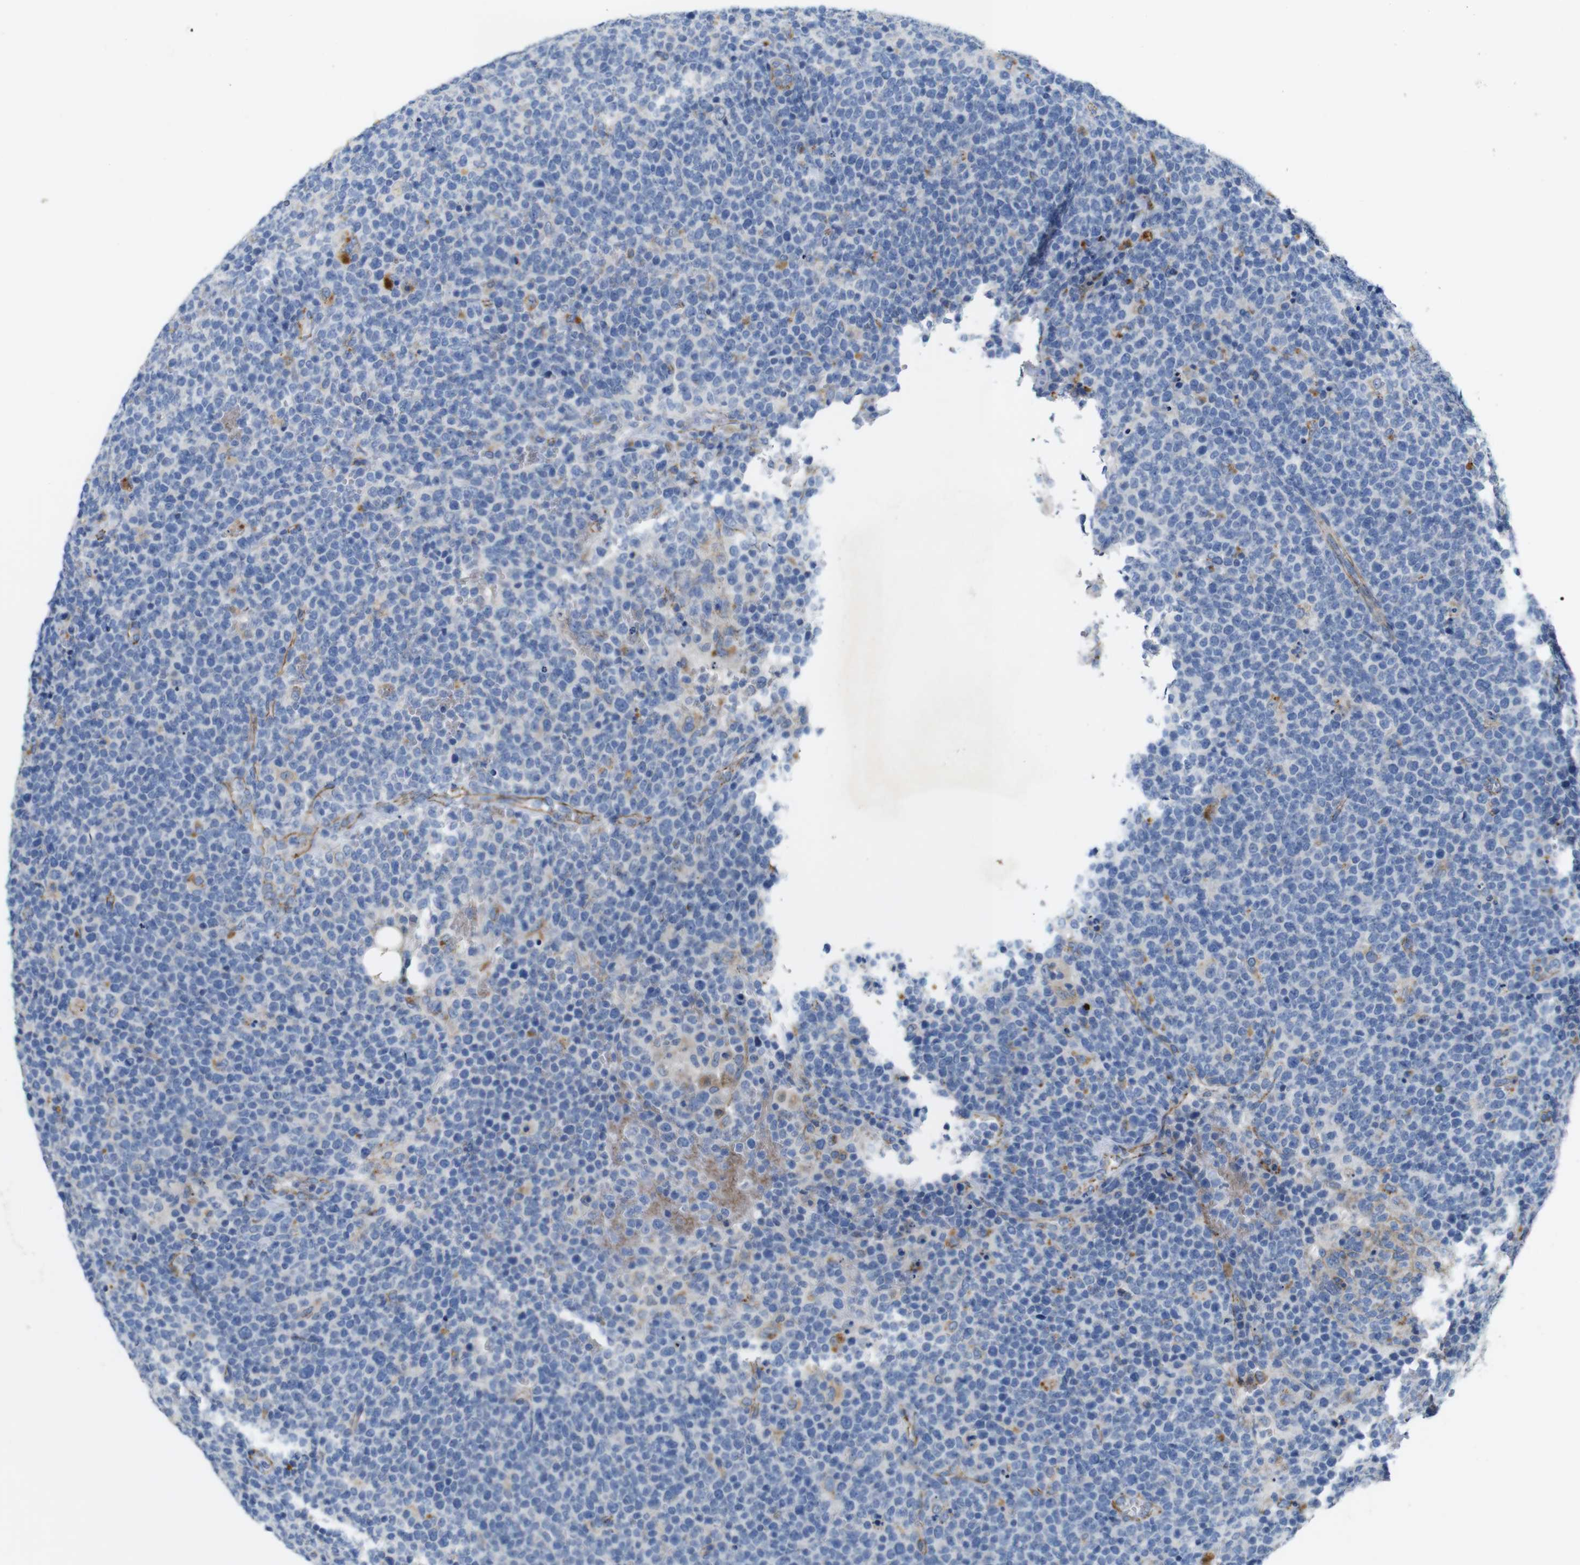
{"staining": {"intensity": "negative", "quantity": "none", "location": "none"}, "tissue": "lymphoma", "cell_type": "Tumor cells", "image_type": "cancer", "snomed": [{"axis": "morphology", "description": "Malignant lymphoma, non-Hodgkin's type, High grade"}, {"axis": "topography", "description": "Lymph node"}], "caption": "DAB immunohistochemical staining of lymphoma shows no significant staining in tumor cells.", "gene": "NHLRC3", "patient": {"sex": "male", "age": 61}}